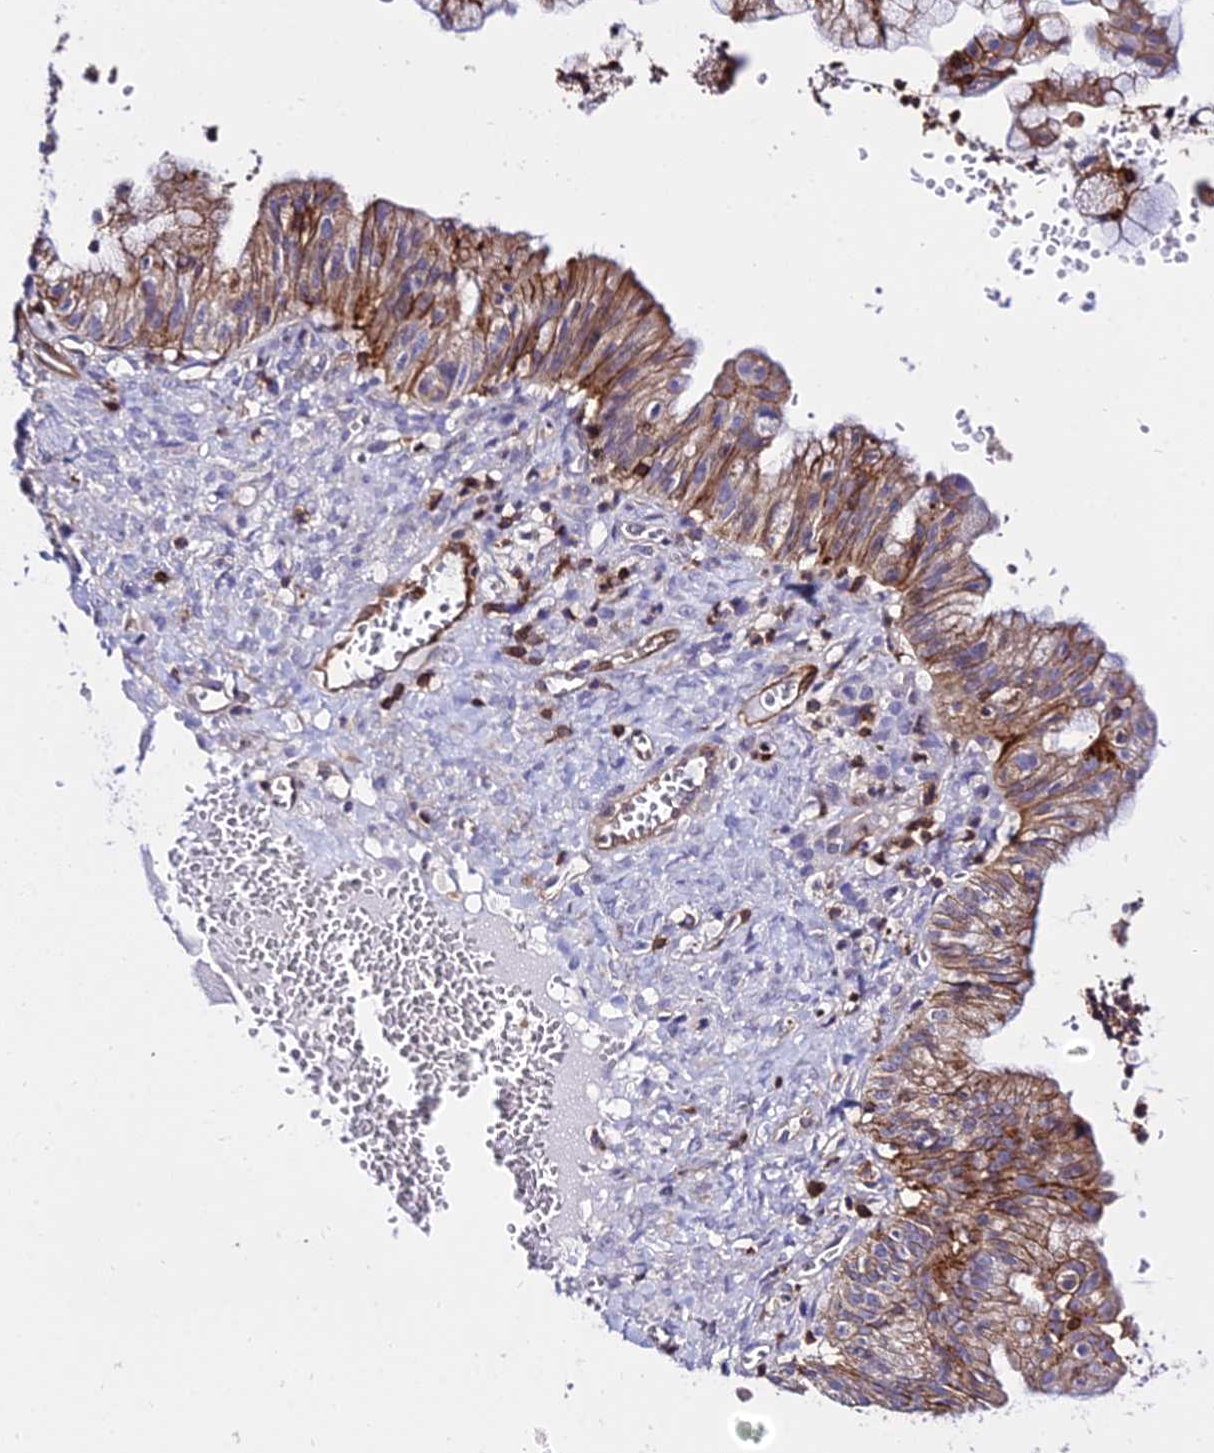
{"staining": {"intensity": "moderate", "quantity": ">75%", "location": "cytoplasmic/membranous"}, "tissue": "ovarian cancer", "cell_type": "Tumor cells", "image_type": "cancer", "snomed": [{"axis": "morphology", "description": "Cystadenocarcinoma, mucinous, NOS"}, {"axis": "topography", "description": "Ovary"}], "caption": "Human ovarian mucinous cystadenocarcinoma stained with a brown dye demonstrates moderate cytoplasmic/membranous positive staining in approximately >75% of tumor cells.", "gene": "CSRP1", "patient": {"sex": "female", "age": 70}}